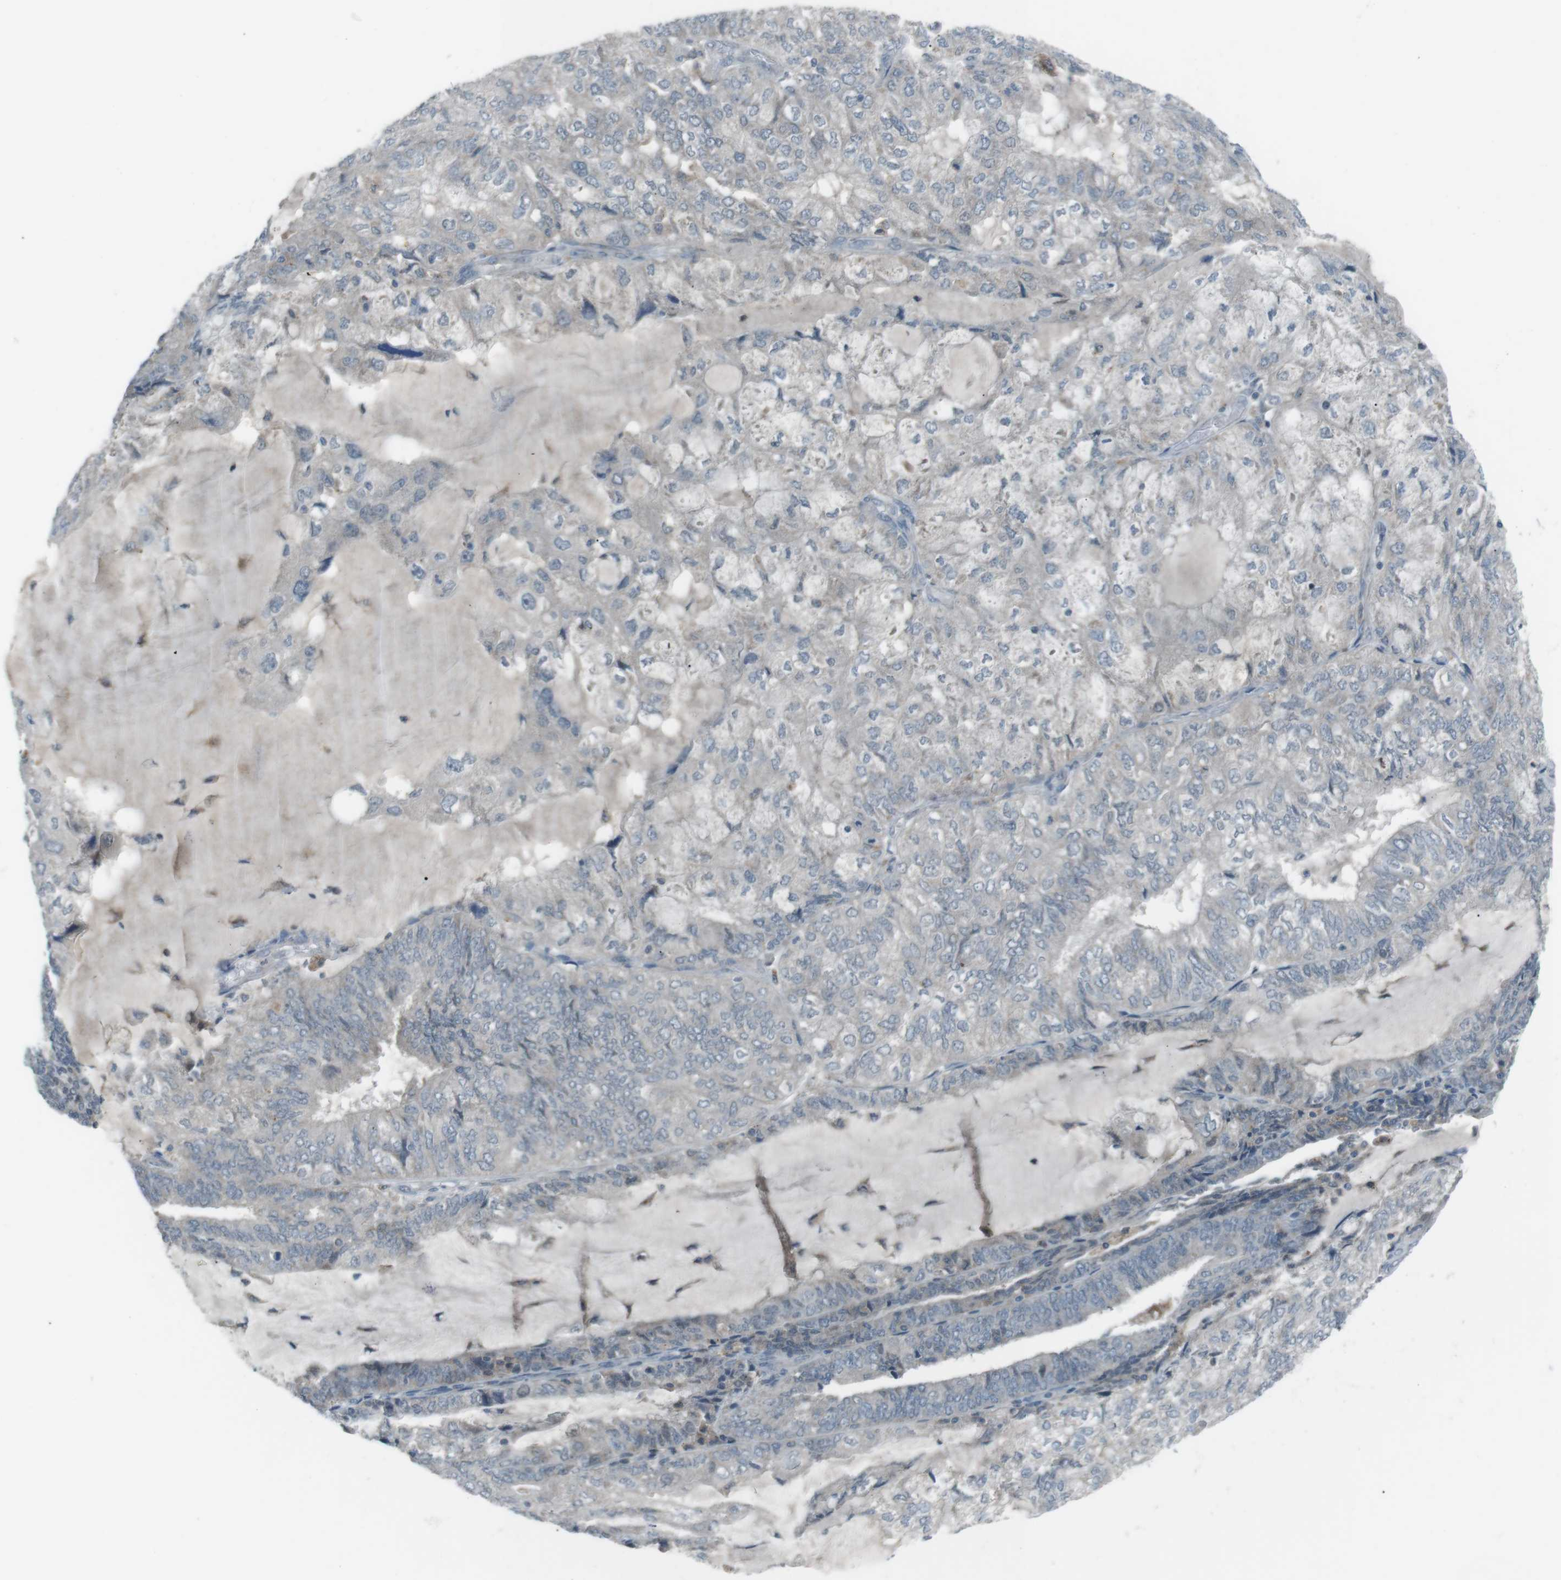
{"staining": {"intensity": "negative", "quantity": "none", "location": "none"}, "tissue": "endometrial cancer", "cell_type": "Tumor cells", "image_type": "cancer", "snomed": [{"axis": "morphology", "description": "Adenocarcinoma, NOS"}, {"axis": "topography", "description": "Endometrium"}], "caption": "Tumor cells are negative for brown protein staining in endometrial cancer (adenocarcinoma). (Stains: DAB immunohistochemistry with hematoxylin counter stain, Microscopy: brightfield microscopy at high magnification).", "gene": "FCRLA", "patient": {"sex": "female", "age": 81}}